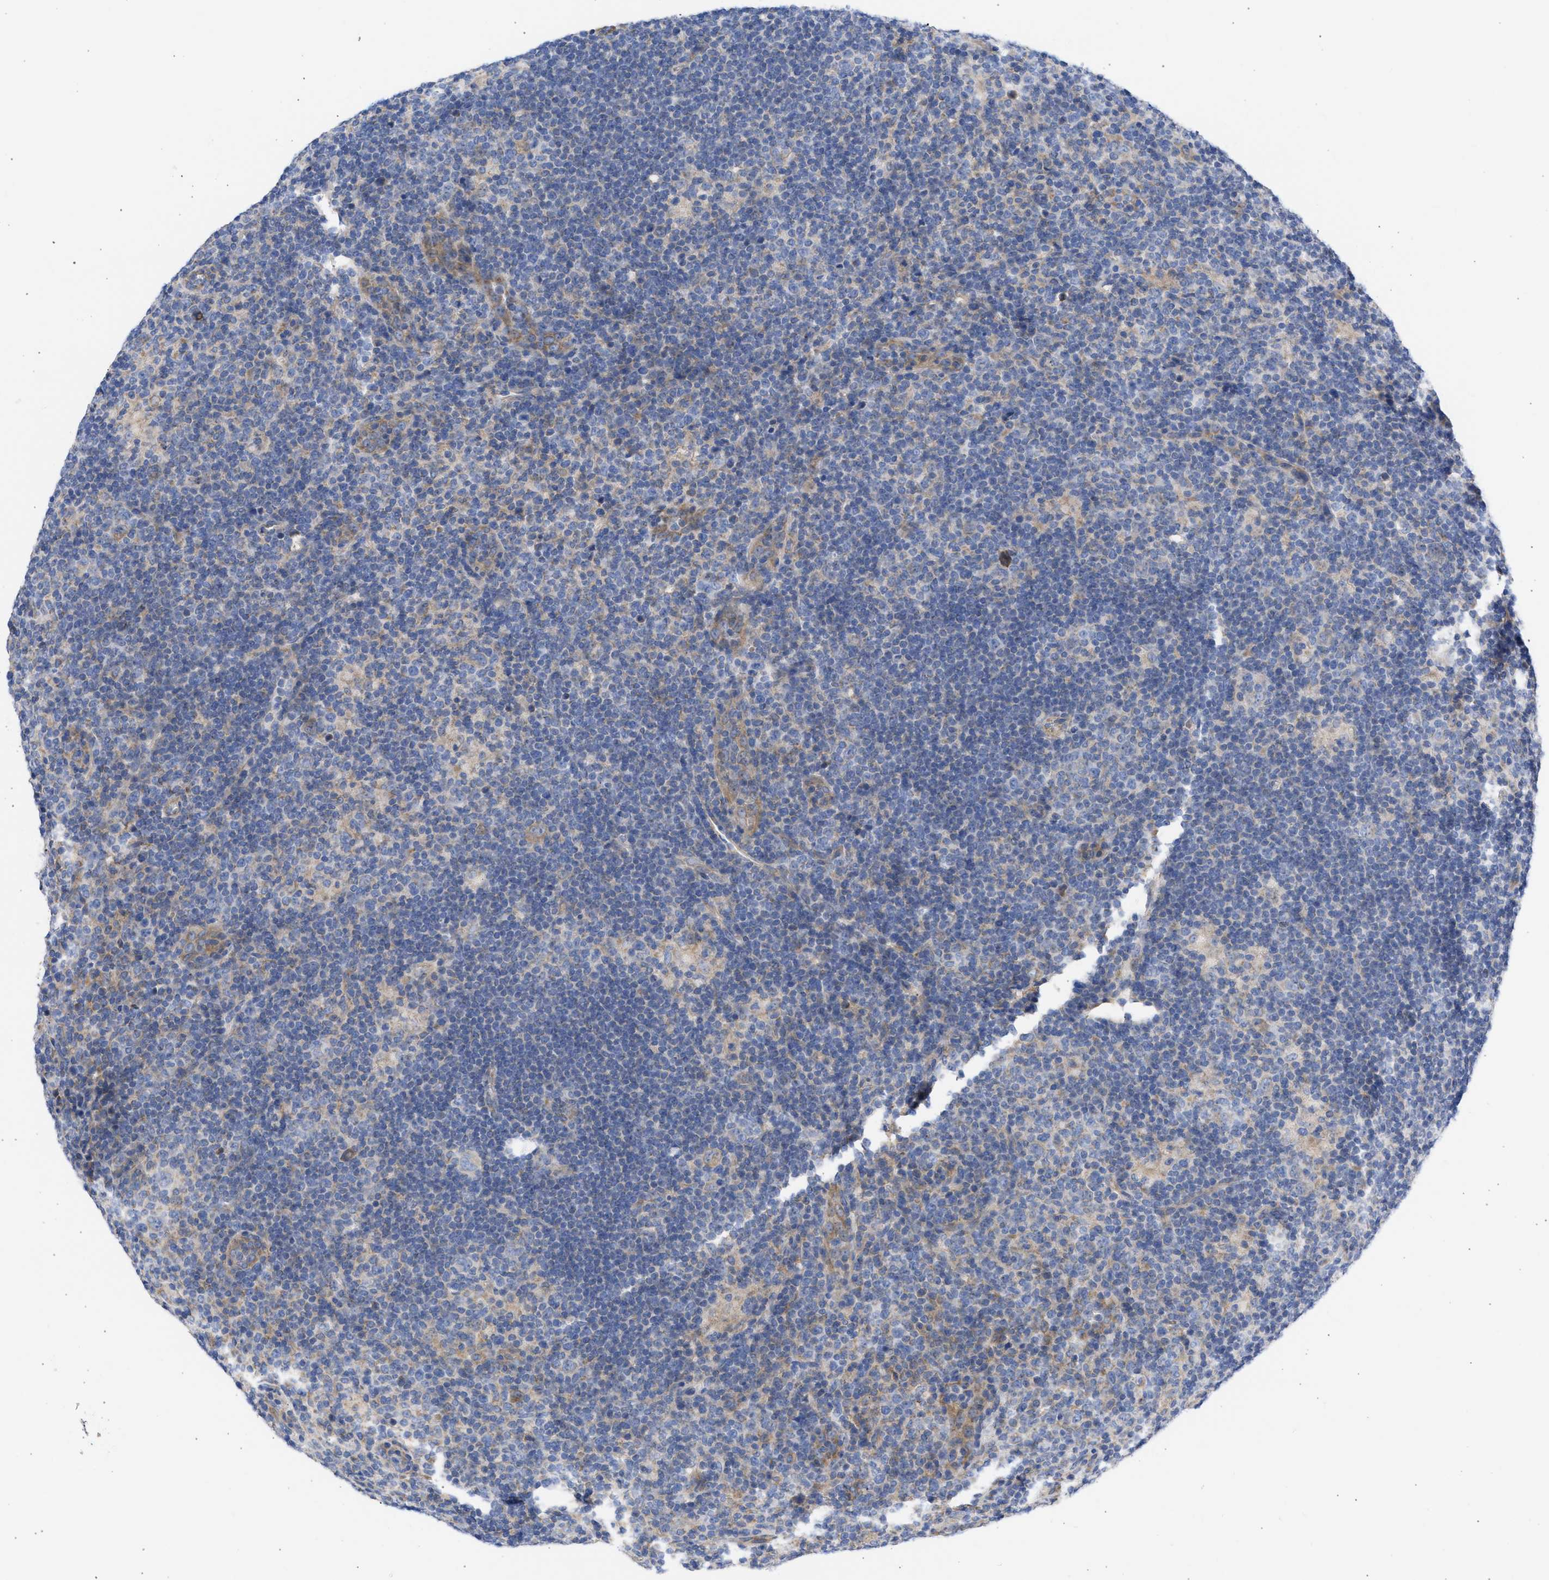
{"staining": {"intensity": "weak", "quantity": "<25%", "location": "cytoplasmic/membranous"}, "tissue": "lymphoma", "cell_type": "Tumor cells", "image_type": "cancer", "snomed": [{"axis": "morphology", "description": "Hodgkin's disease, NOS"}, {"axis": "topography", "description": "Lymph node"}], "caption": "Histopathology image shows no protein staining in tumor cells of lymphoma tissue.", "gene": "BTG3", "patient": {"sex": "female", "age": 57}}